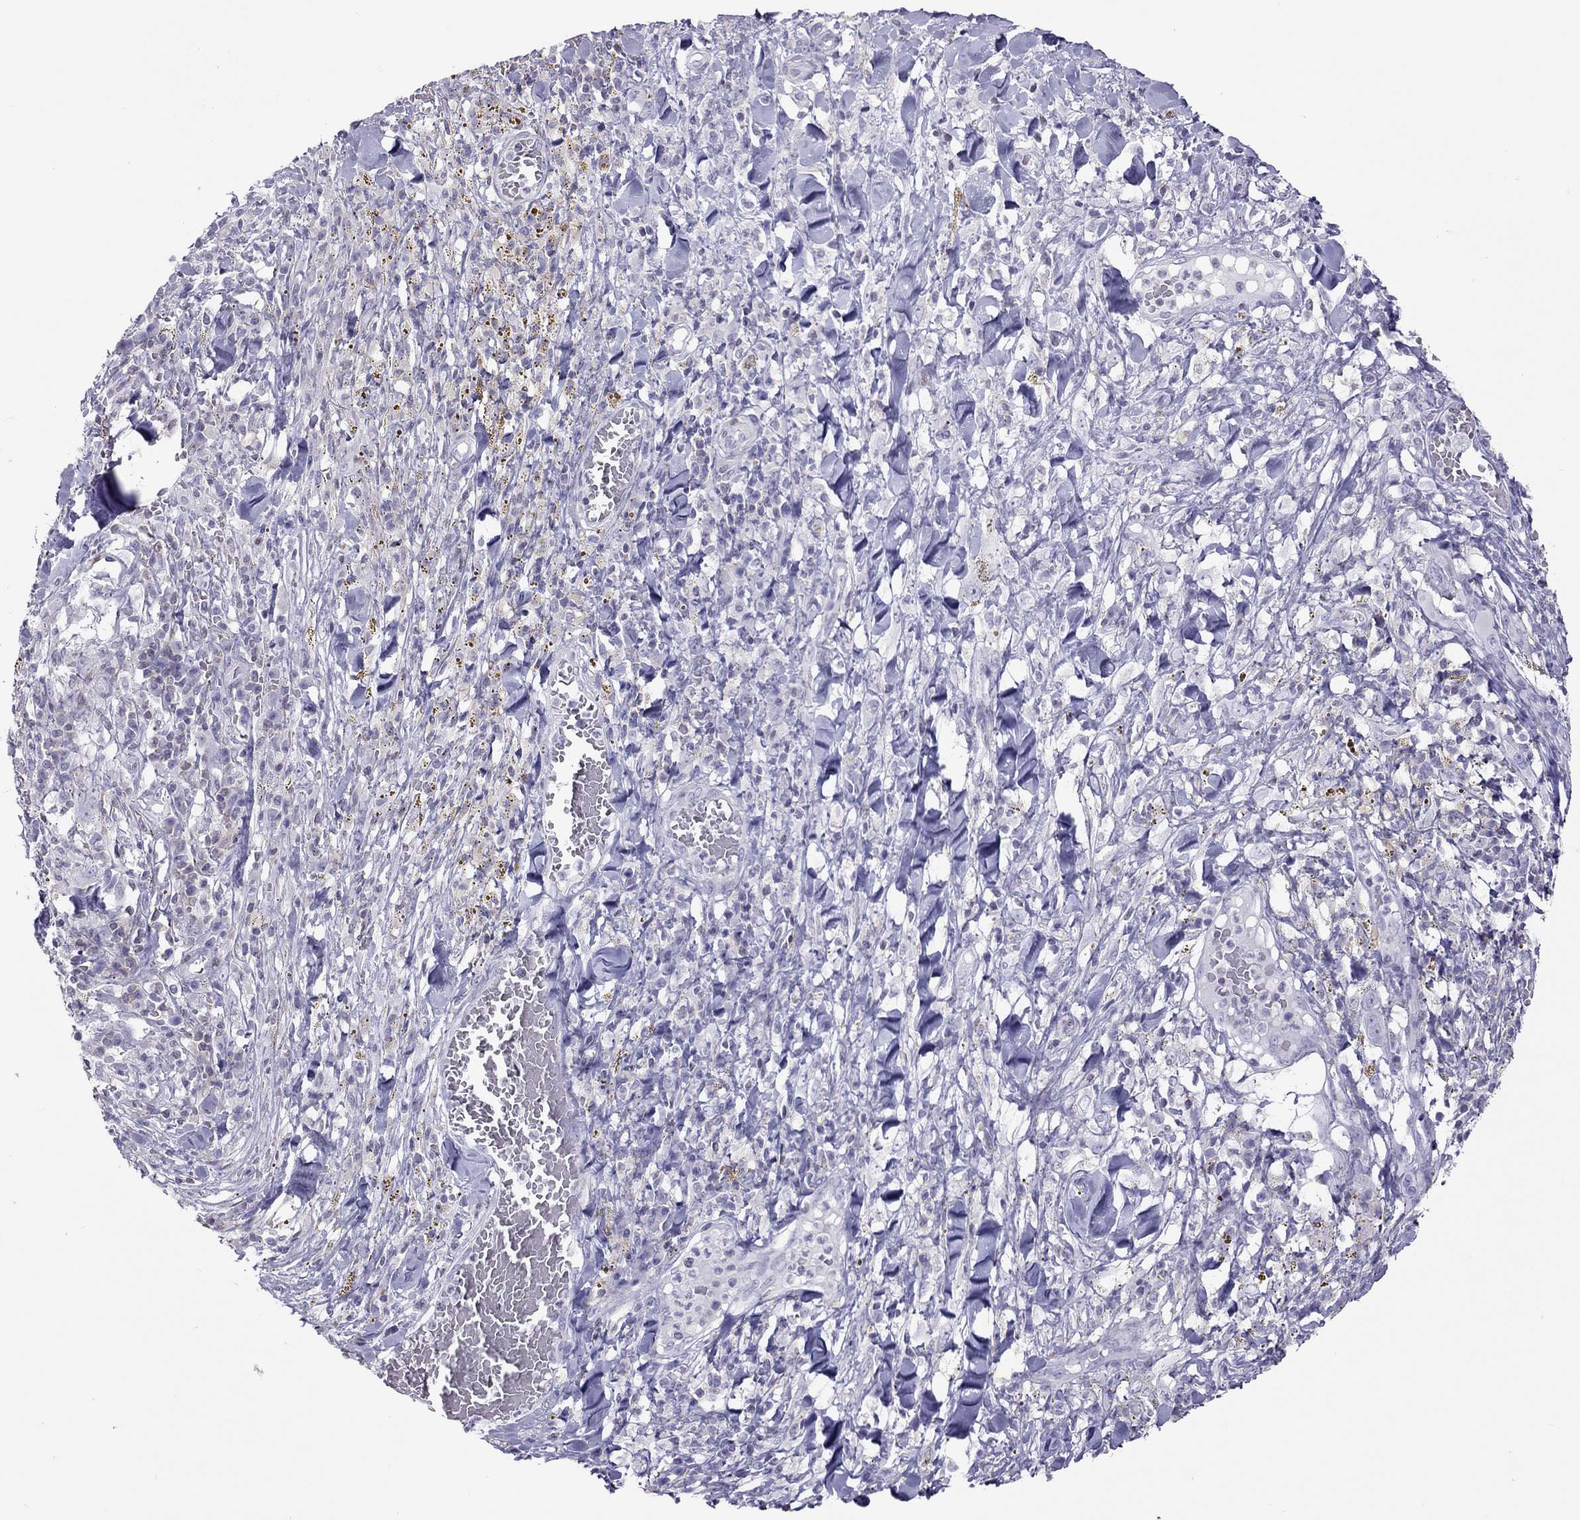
{"staining": {"intensity": "negative", "quantity": "none", "location": "none"}, "tissue": "melanoma", "cell_type": "Tumor cells", "image_type": "cancer", "snomed": [{"axis": "morphology", "description": "Malignant melanoma, NOS"}, {"axis": "topography", "description": "Skin"}], "caption": "Immunohistochemistry (IHC) of malignant melanoma displays no staining in tumor cells.", "gene": "STAG3", "patient": {"sex": "female", "age": 91}}